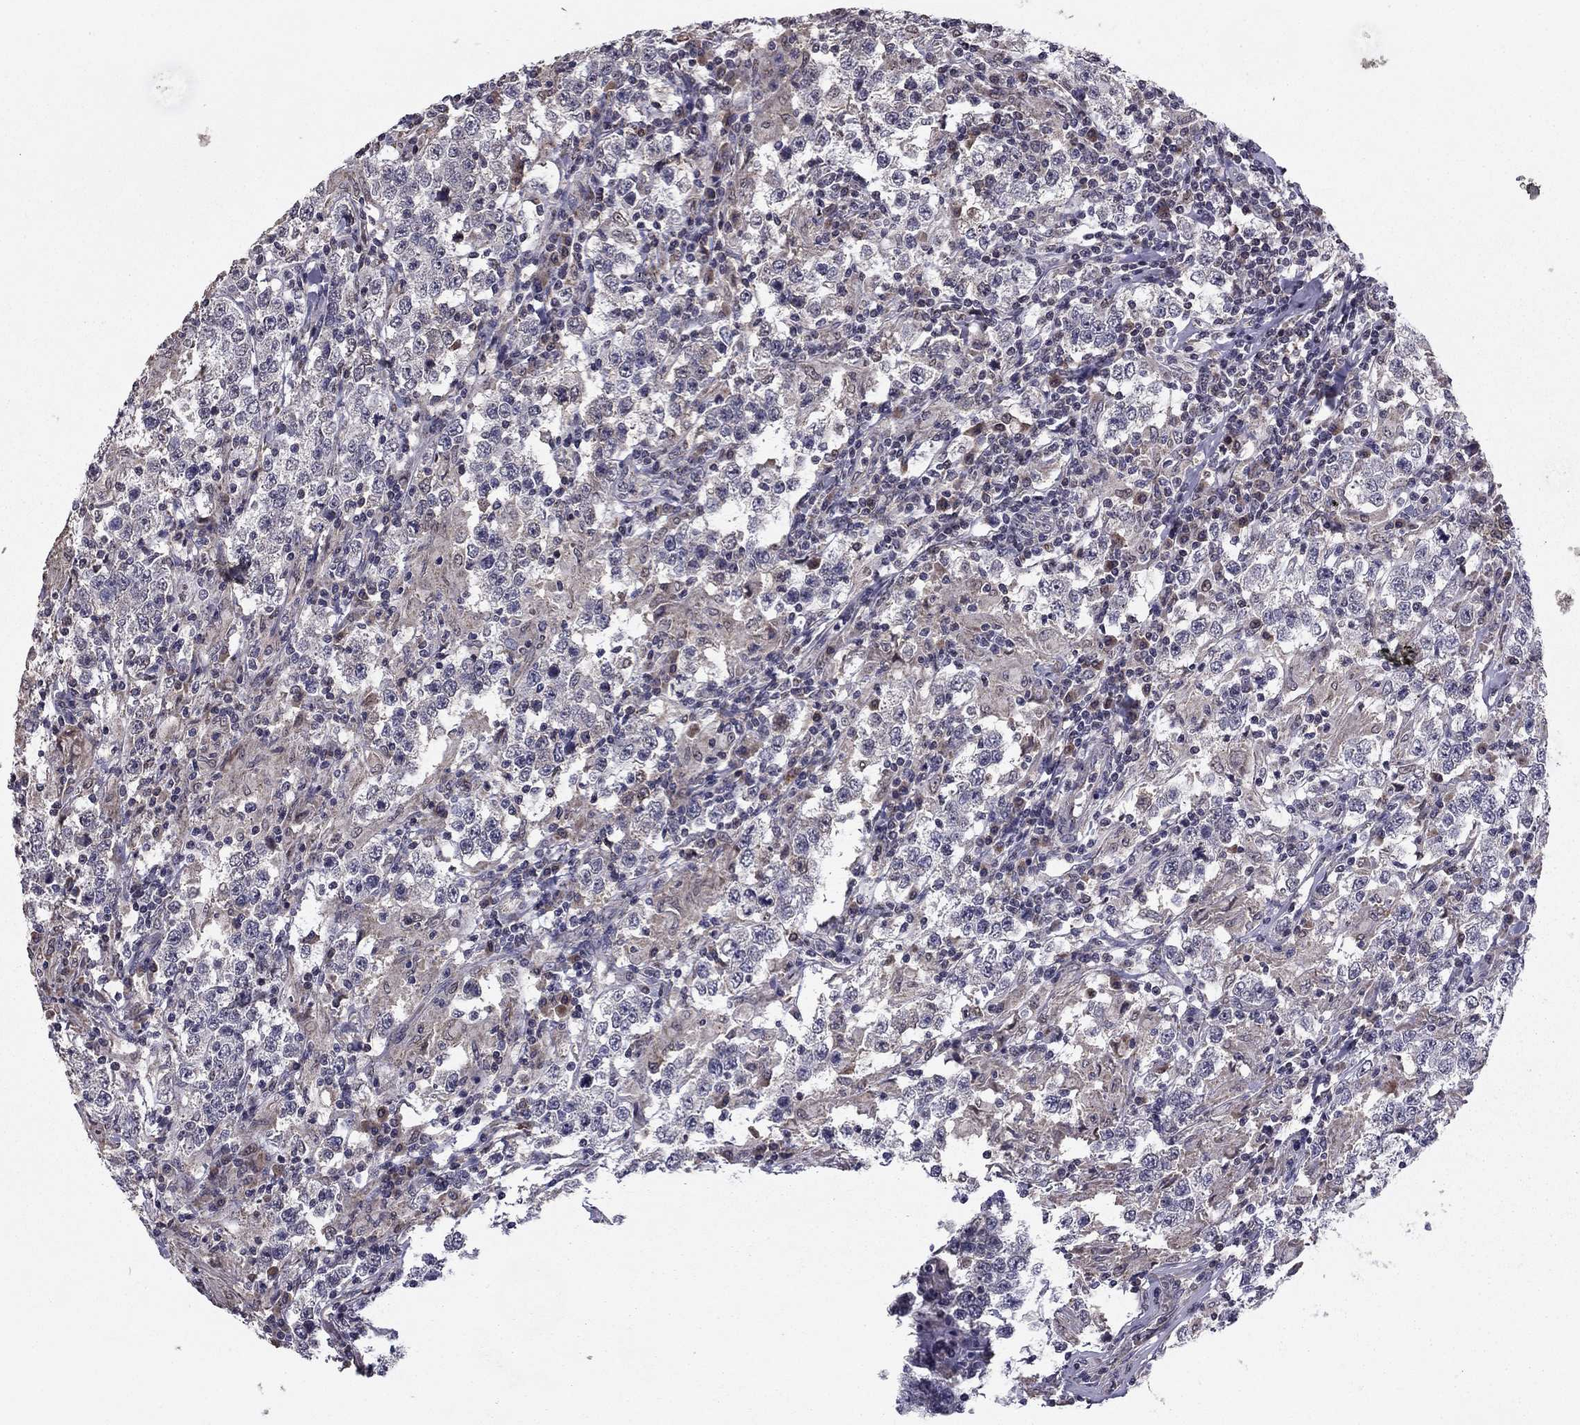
{"staining": {"intensity": "negative", "quantity": "none", "location": "none"}, "tissue": "testis cancer", "cell_type": "Tumor cells", "image_type": "cancer", "snomed": [{"axis": "morphology", "description": "Seminoma, NOS"}, {"axis": "morphology", "description": "Carcinoma, Embryonal, NOS"}, {"axis": "topography", "description": "Testis"}], "caption": "This is an immunohistochemistry (IHC) micrograph of testis cancer (embryonal carcinoma). There is no expression in tumor cells.", "gene": "HCN1", "patient": {"sex": "male", "age": 41}}